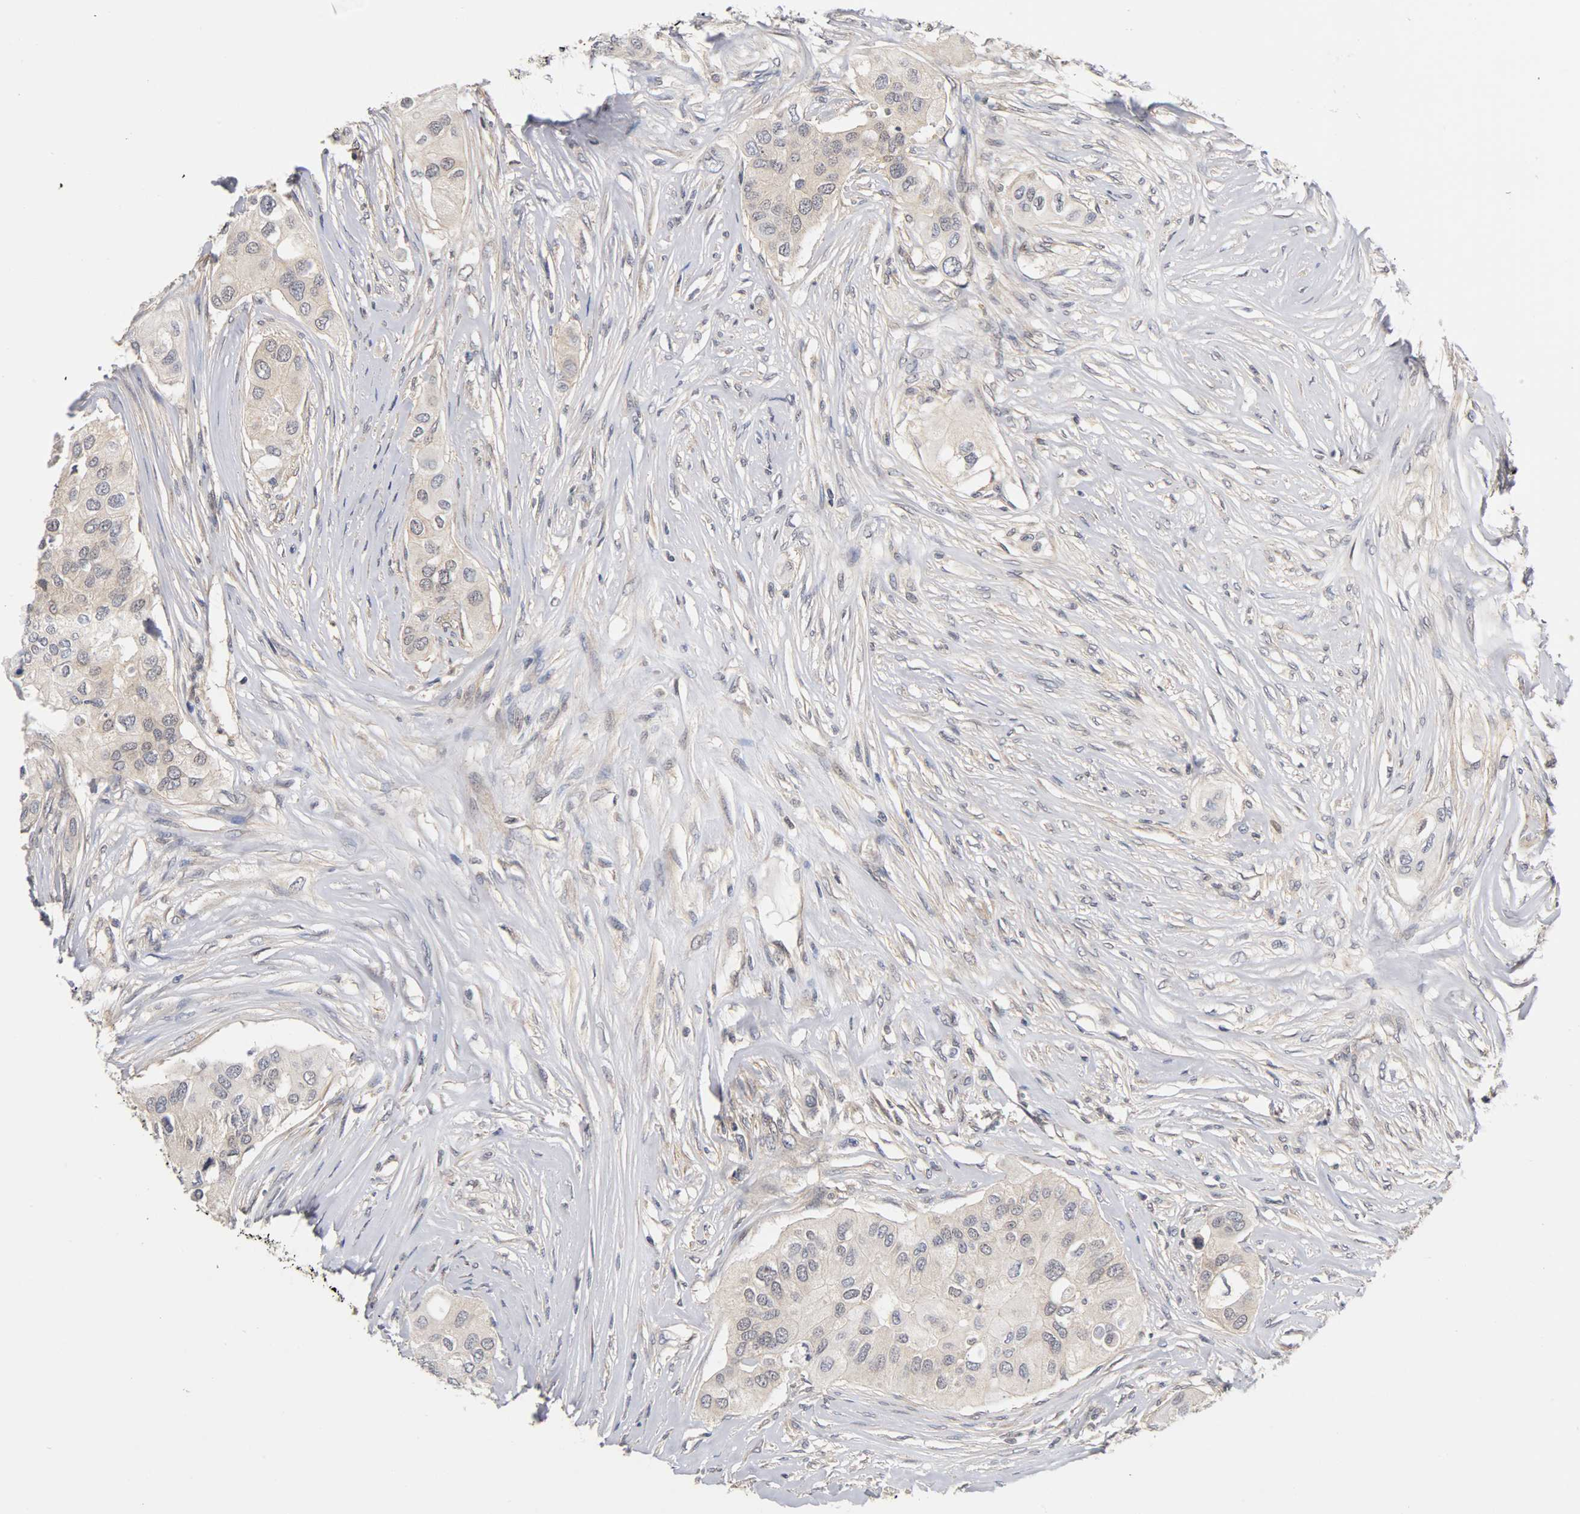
{"staining": {"intensity": "negative", "quantity": "none", "location": "none"}, "tissue": "breast cancer", "cell_type": "Tumor cells", "image_type": "cancer", "snomed": [{"axis": "morphology", "description": "Normal tissue, NOS"}, {"axis": "morphology", "description": "Duct carcinoma"}, {"axis": "topography", "description": "Breast"}], "caption": "Immunohistochemical staining of breast cancer displays no significant positivity in tumor cells. Nuclei are stained in blue.", "gene": "UBE2M", "patient": {"sex": "female", "age": 49}}